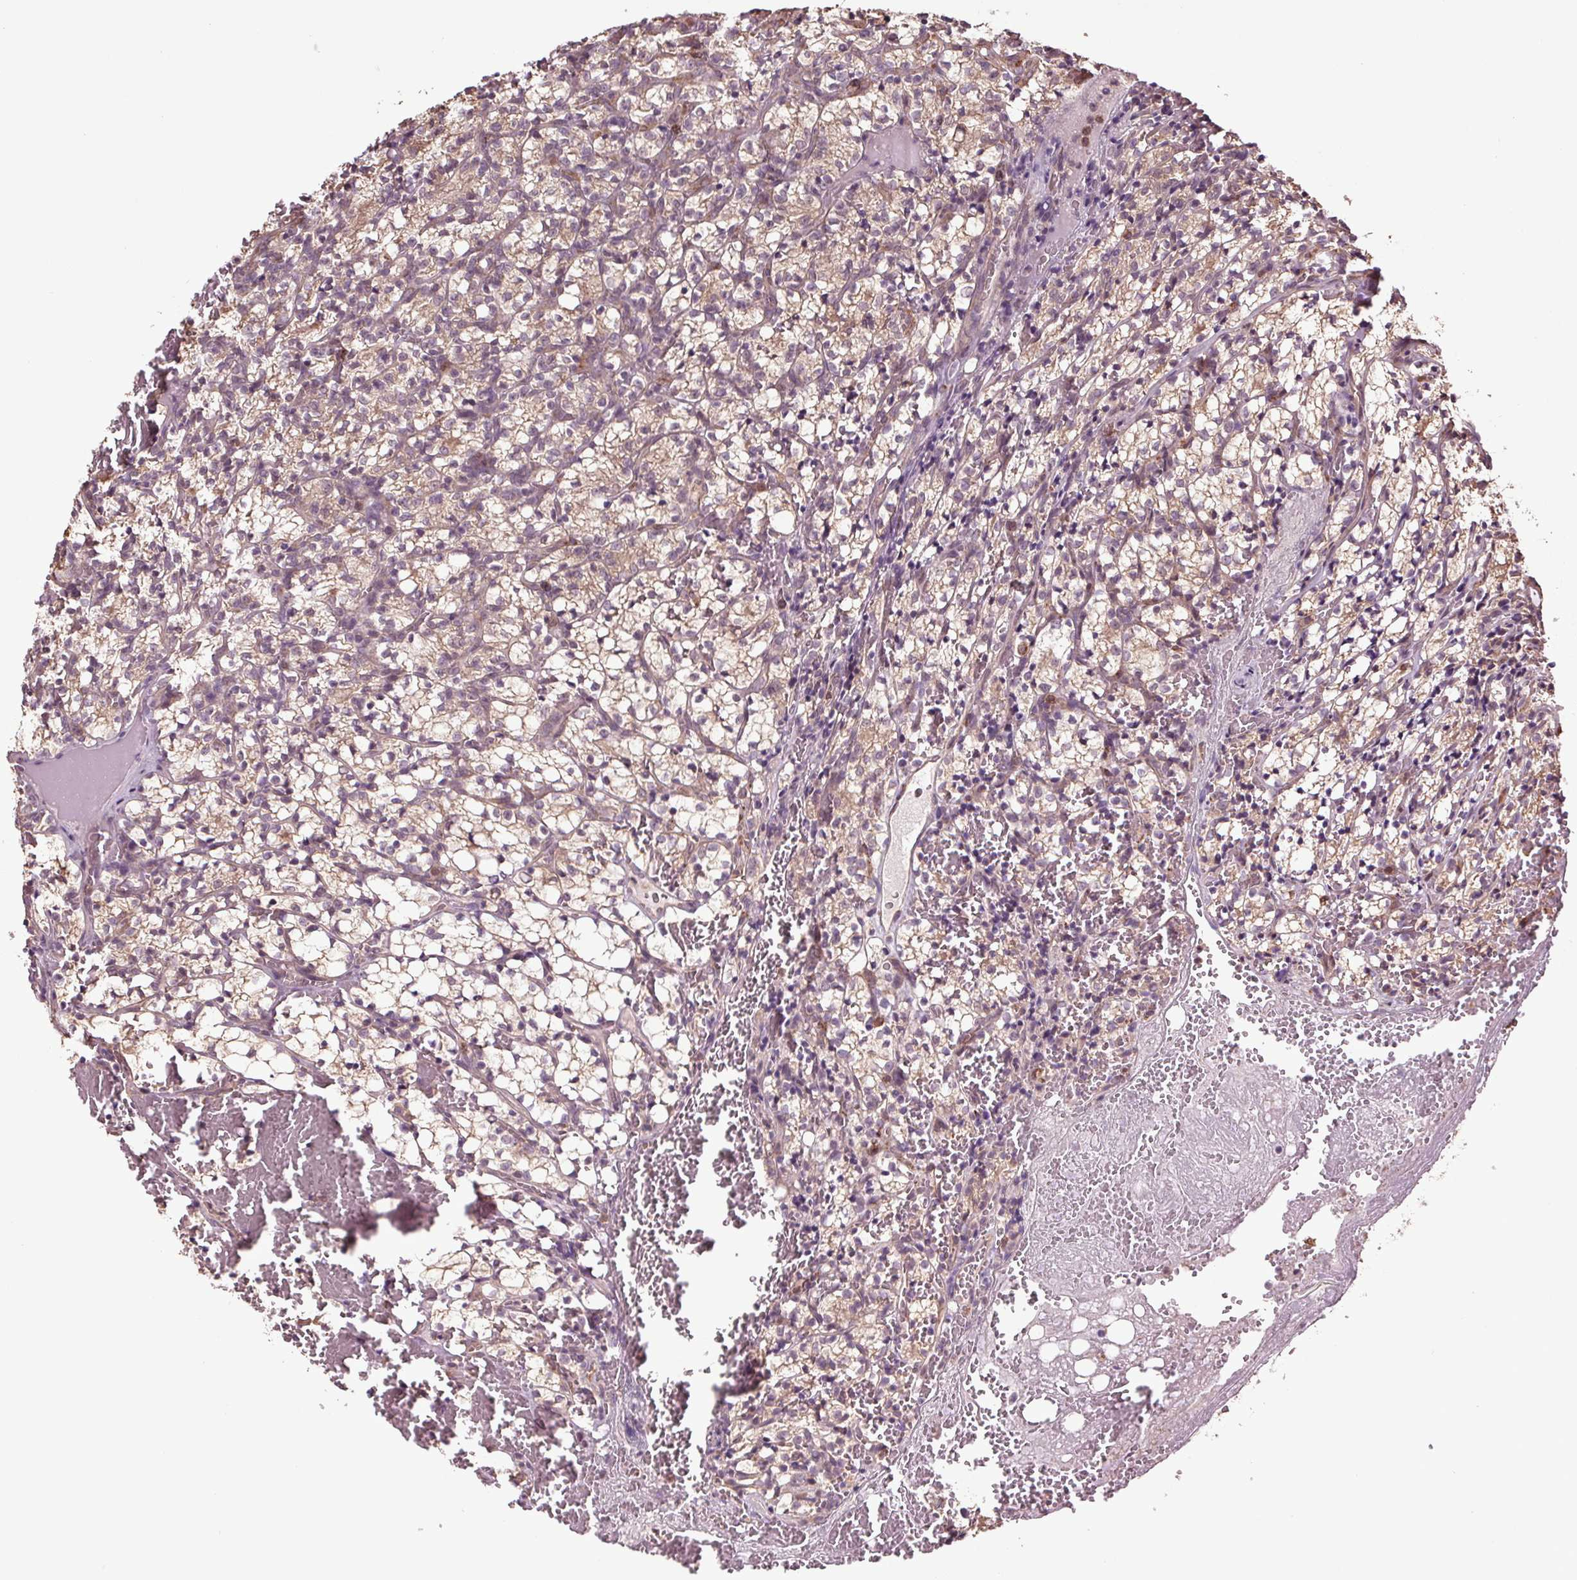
{"staining": {"intensity": "weak", "quantity": "25%-75%", "location": "cytoplasmic/membranous"}, "tissue": "renal cancer", "cell_type": "Tumor cells", "image_type": "cancer", "snomed": [{"axis": "morphology", "description": "Adenocarcinoma, NOS"}, {"axis": "topography", "description": "Kidney"}], "caption": "Renal cancer stained for a protein demonstrates weak cytoplasmic/membranous positivity in tumor cells. Using DAB (3,3'-diaminobenzidine) (brown) and hematoxylin (blue) stains, captured at high magnification using brightfield microscopy.", "gene": "RNPEP", "patient": {"sex": "female", "age": 69}}